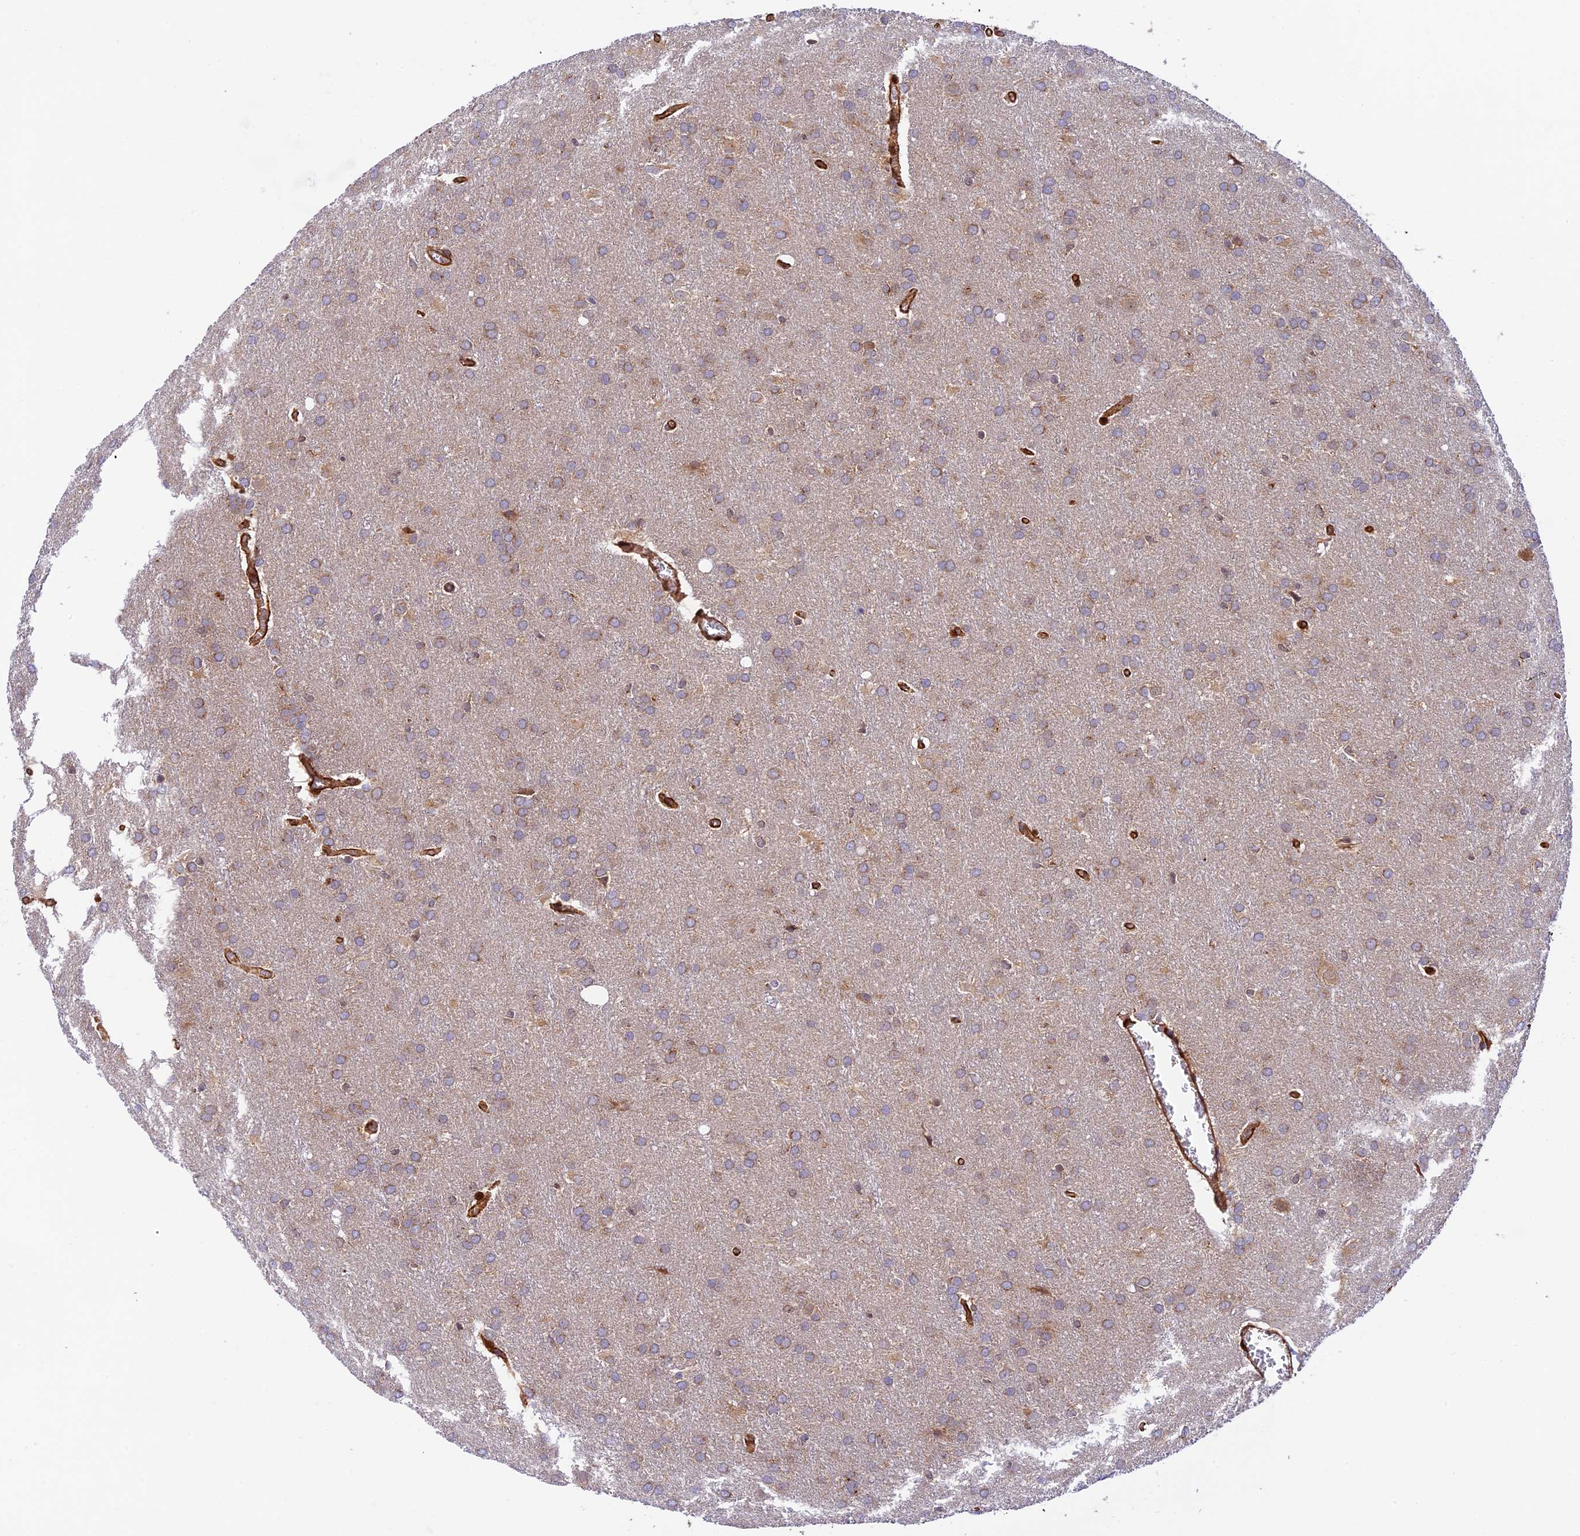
{"staining": {"intensity": "weak", "quantity": "25%-75%", "location": "cytoplasmic/membranous"}, "tissue": "glioma", "cell_type": "Tumor cells", "image_type": "cancer", "snomed": [{"axis": "morphology", "description": "Glioma, malignant, Low grade"}, {"axis": "topography", "description": "Brain"}], "caption": "Weak cytoplasmic/membranous staining for a protein is identified in about 25%-75% of tumor cells of malignant glioma (low-grade) using immunohistochemistry (IHC).", "gene": "EVI5L", "patient": {"sex": "female", "age": 32}}